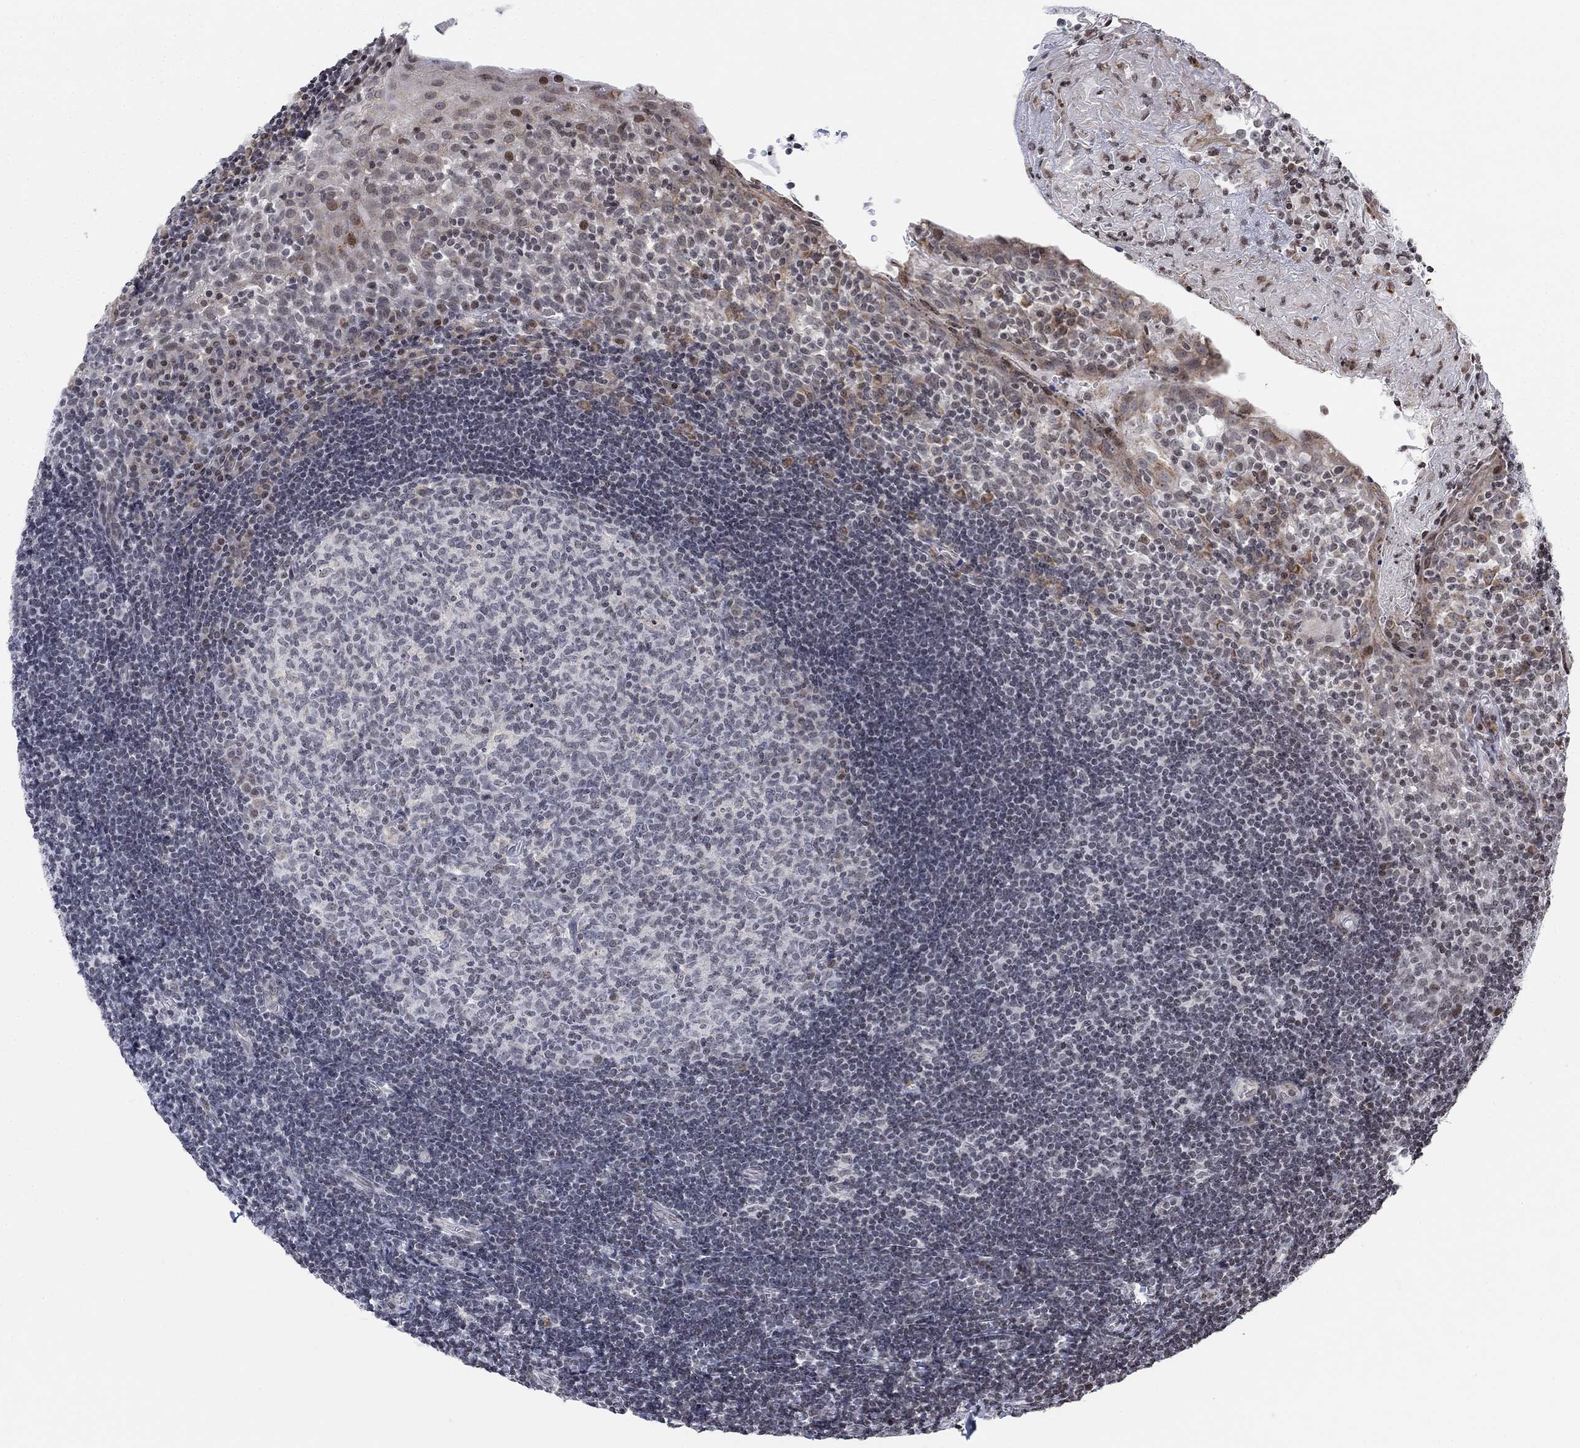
{"staining": {"intensity": "negative", "quantity": "none", "location": "none"}, "tissue": "tonsil", "cell_type": "Germinal center cells", "image_type": "normal", "snomed": [{"axis": "morphology", "description": "Normal tissue, NOS"}, {"axis": "topography", "description": "Tonsil"}], "caption": "A histopathology image of human tonsil is negative for staining in germinal center cells. Nuclei are stained in blue.", "gene": "ABHD14A", "patient": {"sex": "female", "age": 13}}